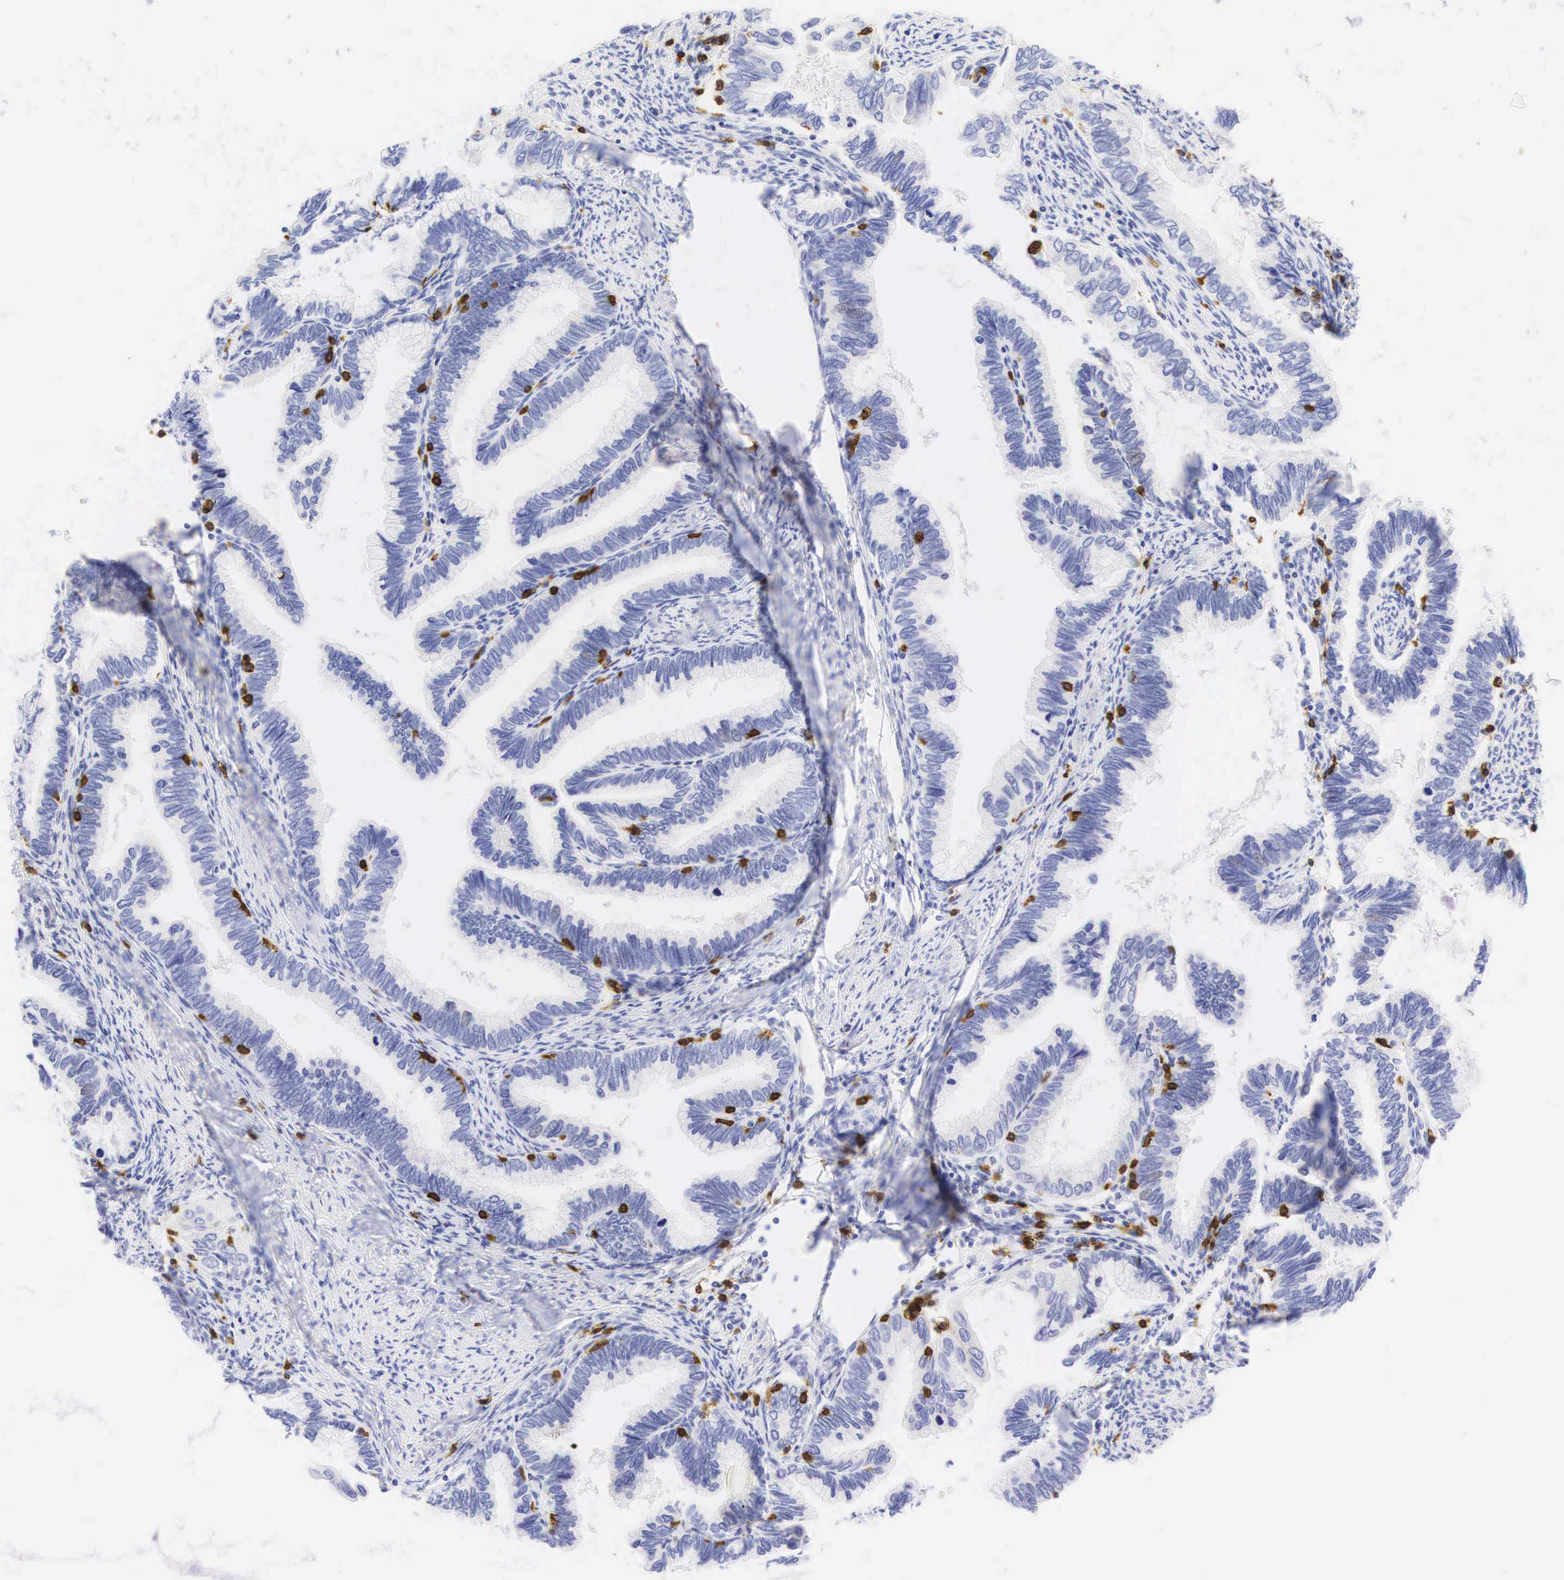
{"staining": {"intensity": "negative", "quantity": "none", "location": "none"}, "tissue": "cervical cancer", "cell_type": "Tumor cells", "image_type": "cancer", "snomed": [{"axis": "morphology", "description": "Adenocarcinoma, NOS"}, {"axis": "topography", "description": "Cervix"}], "caption": "A photomicrograph of cervical adenocarcinoma stained for a protein demonstrates no brown staining in tumor cells.", "gene": "CD8A", "patient": {"sex": "female", "age": 49}}